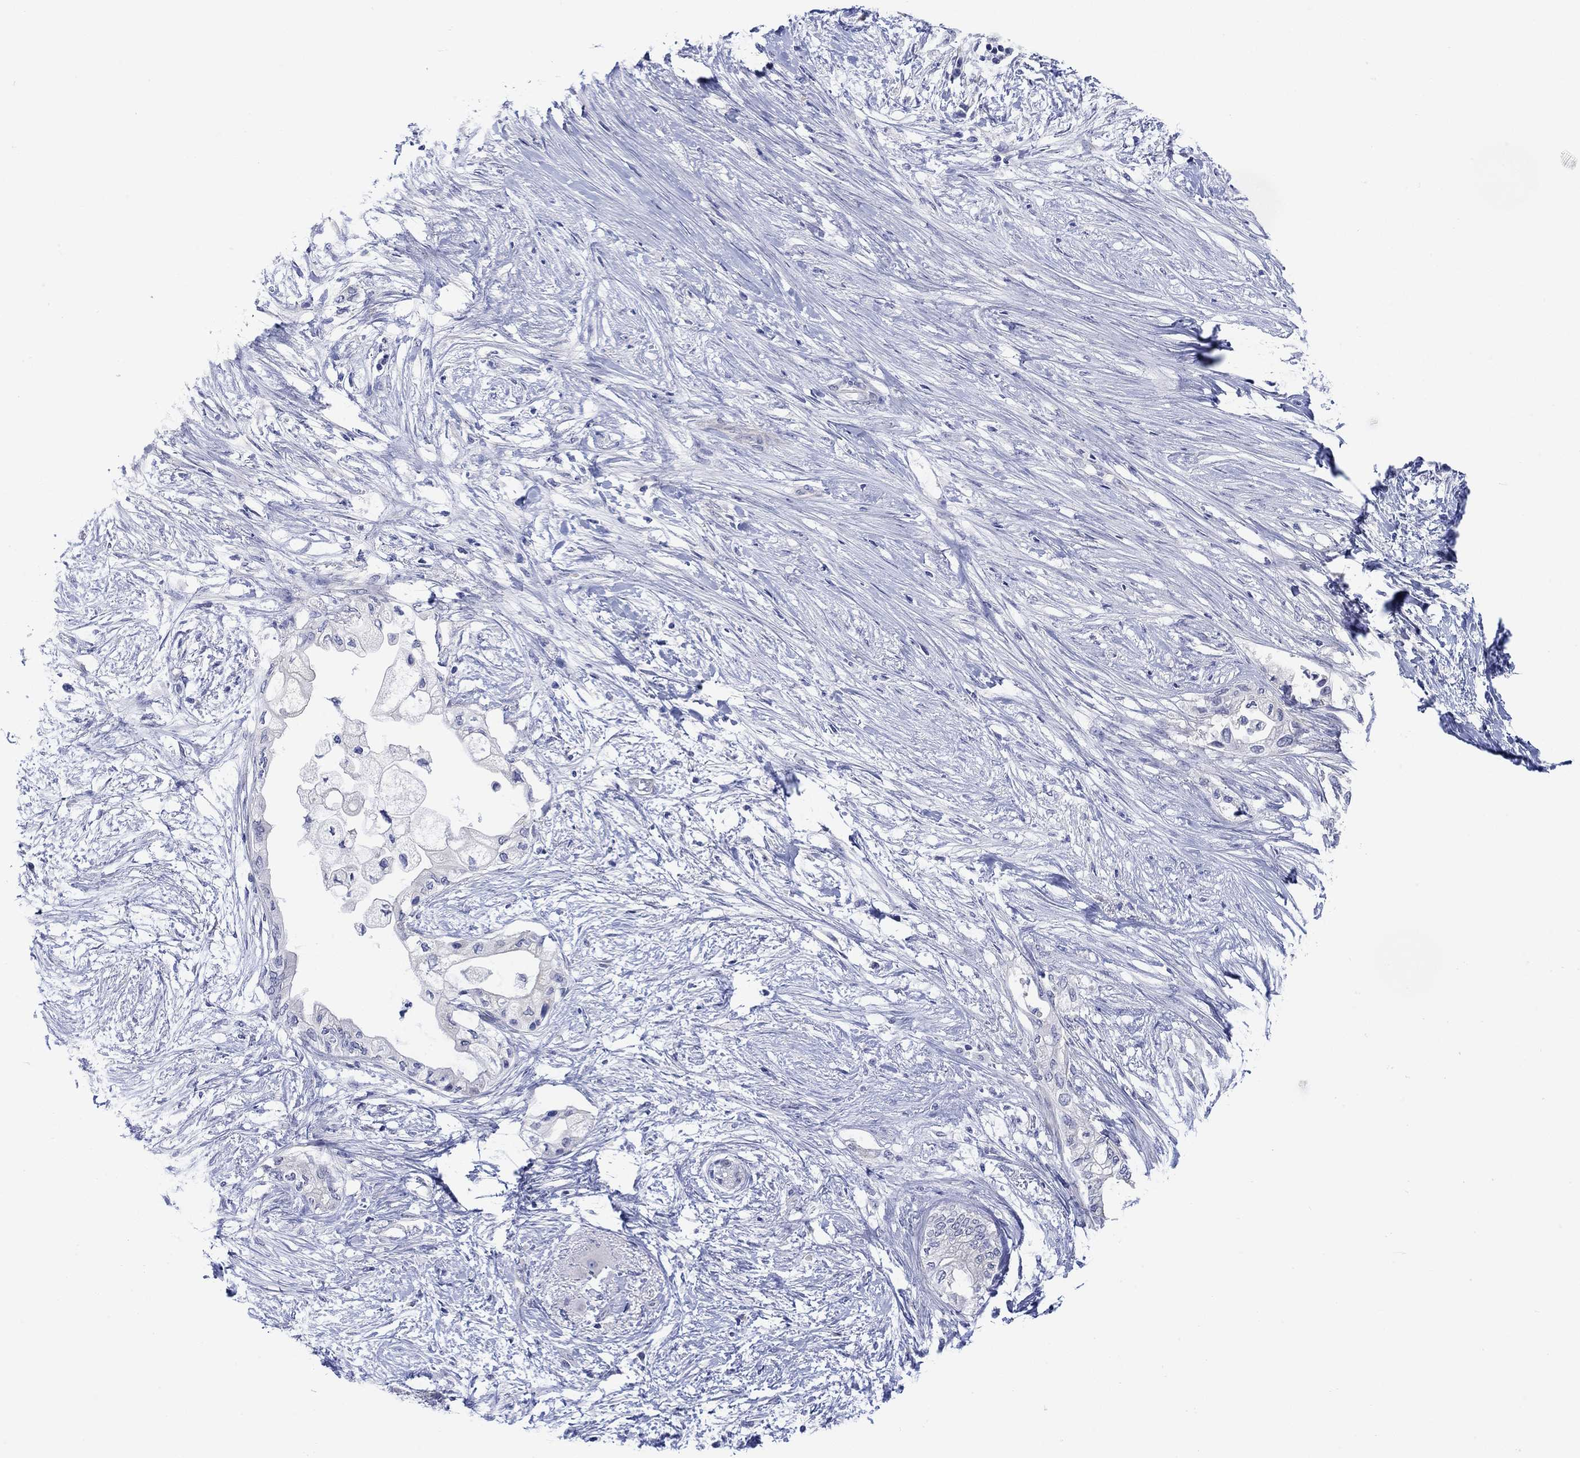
{"staining": {"intensity": "negative", "quantity": "none", "location": "none"}, "tissue": "pancreatic cancer", "cell_type": "Tumor cells", "image_type": "cancer", "snomed": [{"axis": "morphology", "description": "Normal tissue, NOS"}, {"axis": "morphology", "description": "Adenocarcinoma, NOS"}, {"axis": "topography", "description": "Pancreas"}, {"axis": "topography", "description": "Duodenum"}], "caption": "Photomicrograph shows no protein expression in tumor cells of adenocarcinoma (pancreatic) tissue.", "gene": "KRT222", "patient": {"sex": "female", "age": 60}}